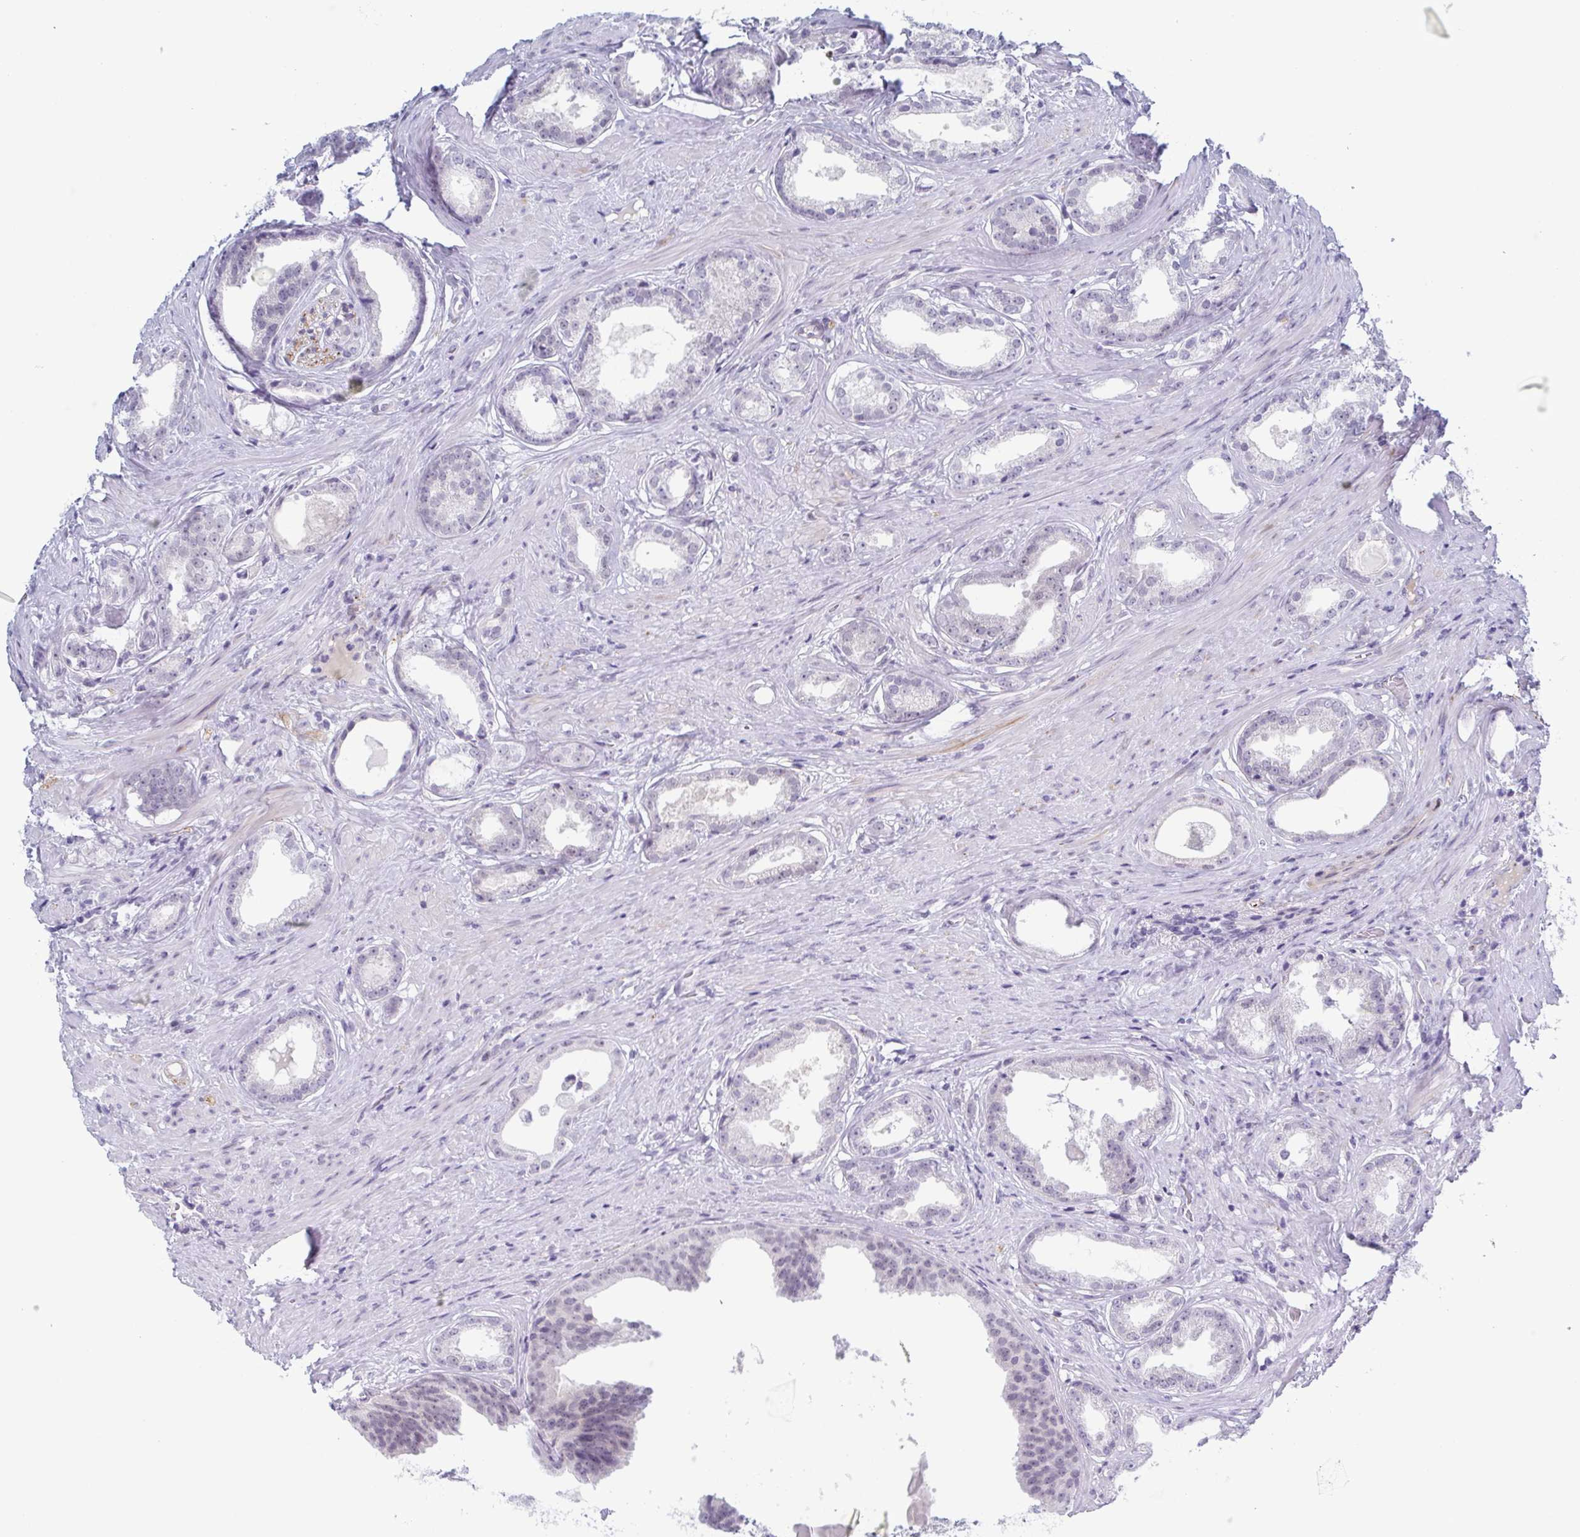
{"staining": {"intensity": "negative", "quantity": "none", "location": "none"}, "tissue": "prostate cancer", "cell_type": "Tumor cells", "image_type": "cancer", "snomed": [{"axis": "morphology", "description": "Adenocarcinoma, Low grade"}, {"axis": "topography", "description": "Prostate"}], "caption": "Prostate adenocarcinoma (low-grade) was stained to show a protein in brown. There is no significant staining in tumor cells.", "gene": "ZFP64", "patient": {"sex": "male", "age": 65}}